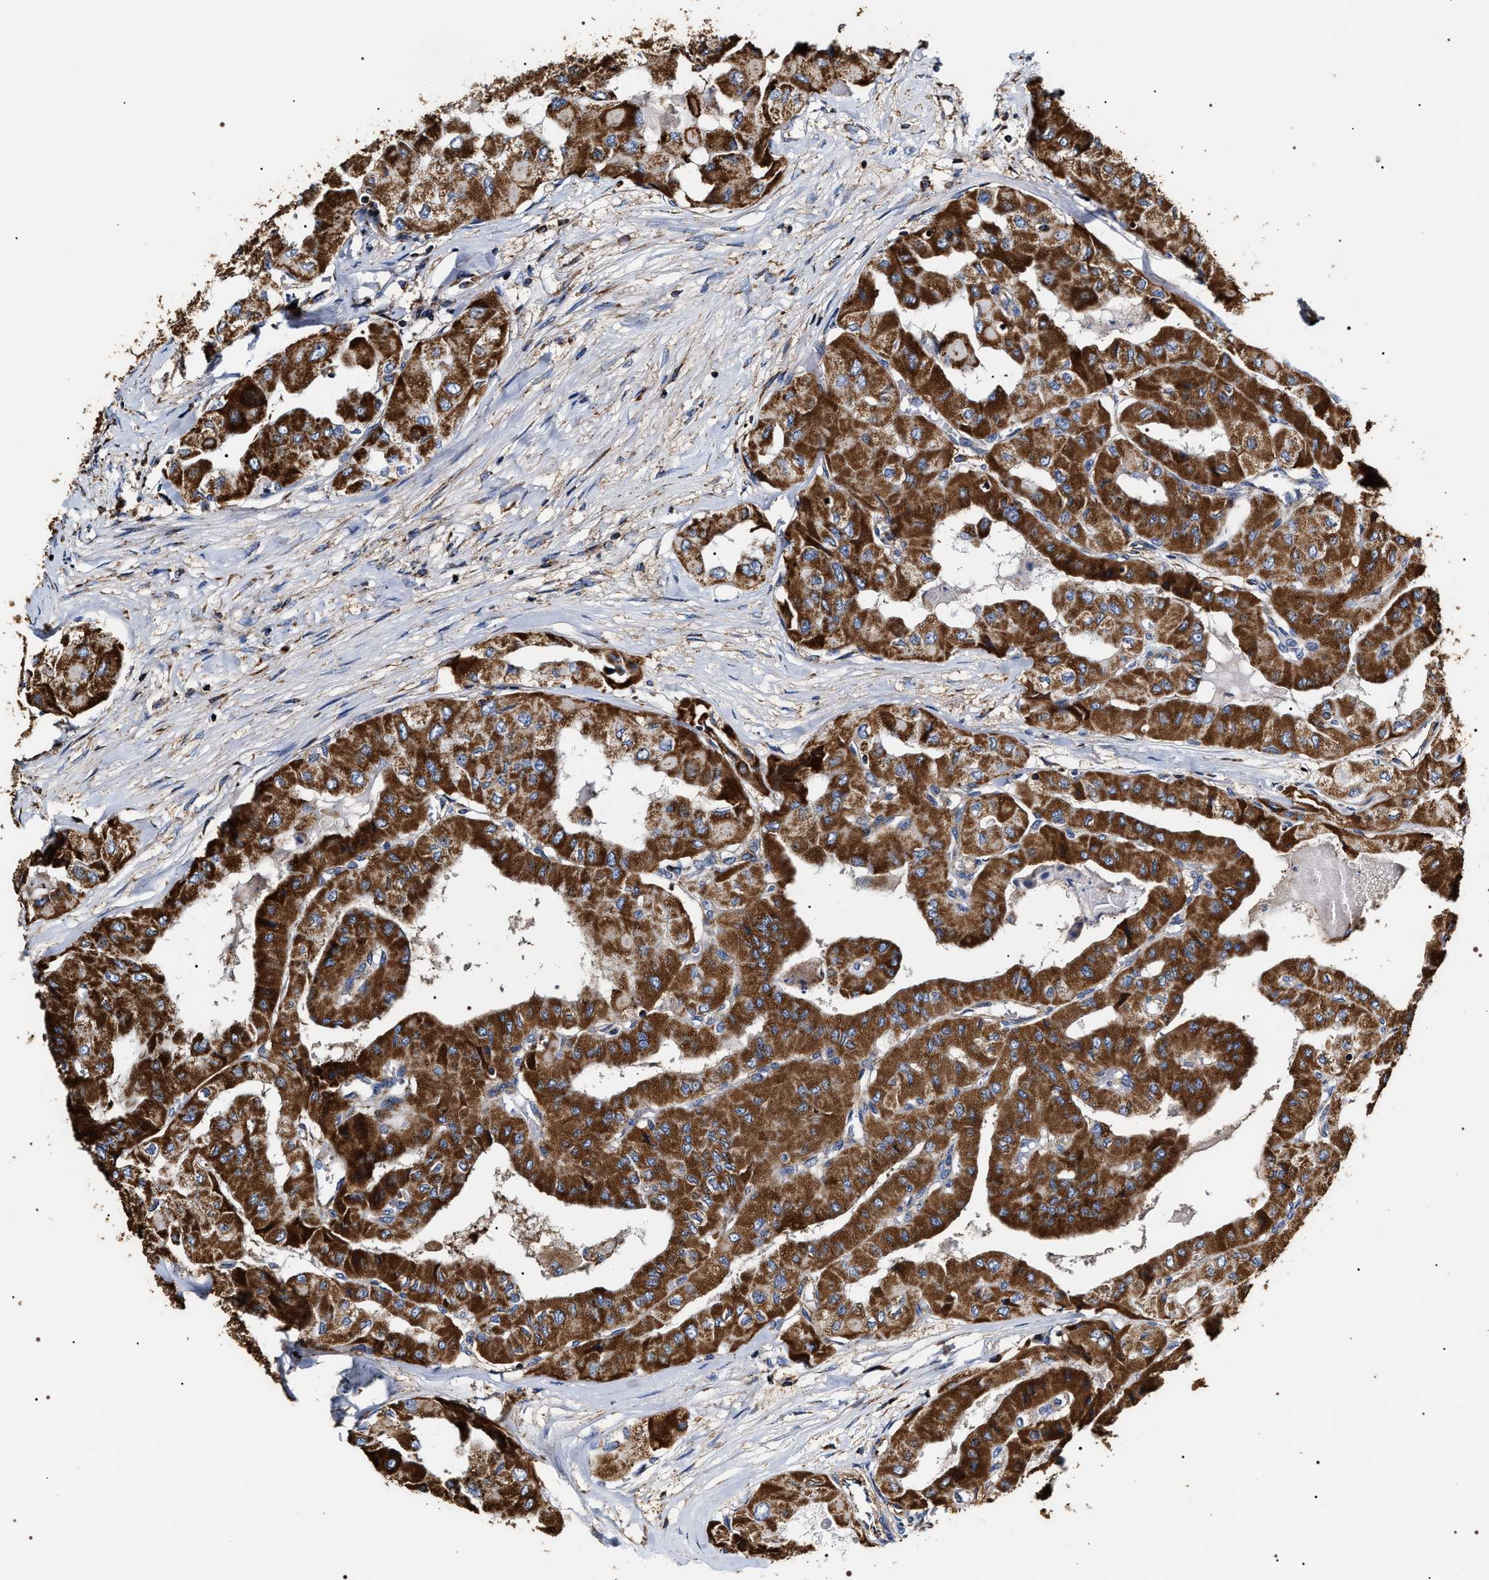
{"staining": {"intensity": "strong", "quantity": ">75%", "location": "cytoplasmic/membranous"}, "tissue": "thyroid cancer", "cell_type": "Tumor cells", "image_type": "cancer", "snomed": [{"axis": "morphology", "description": "Papillary adenocarcinoma, NOS"}, {"axis": "topography", "description": "Thyroid gland"}], "caption": "Protein staining of papillary adenocarcinoma (thyroid) tissue displays strong cytoplasmic/membranous expression in about >75% of tumor cells. Immunohistochemistry (ihc) stains the protein in brown and the nuclei are stained blue.", "gene": "COG5", "patient": {"sex": "female", "age": 59}}